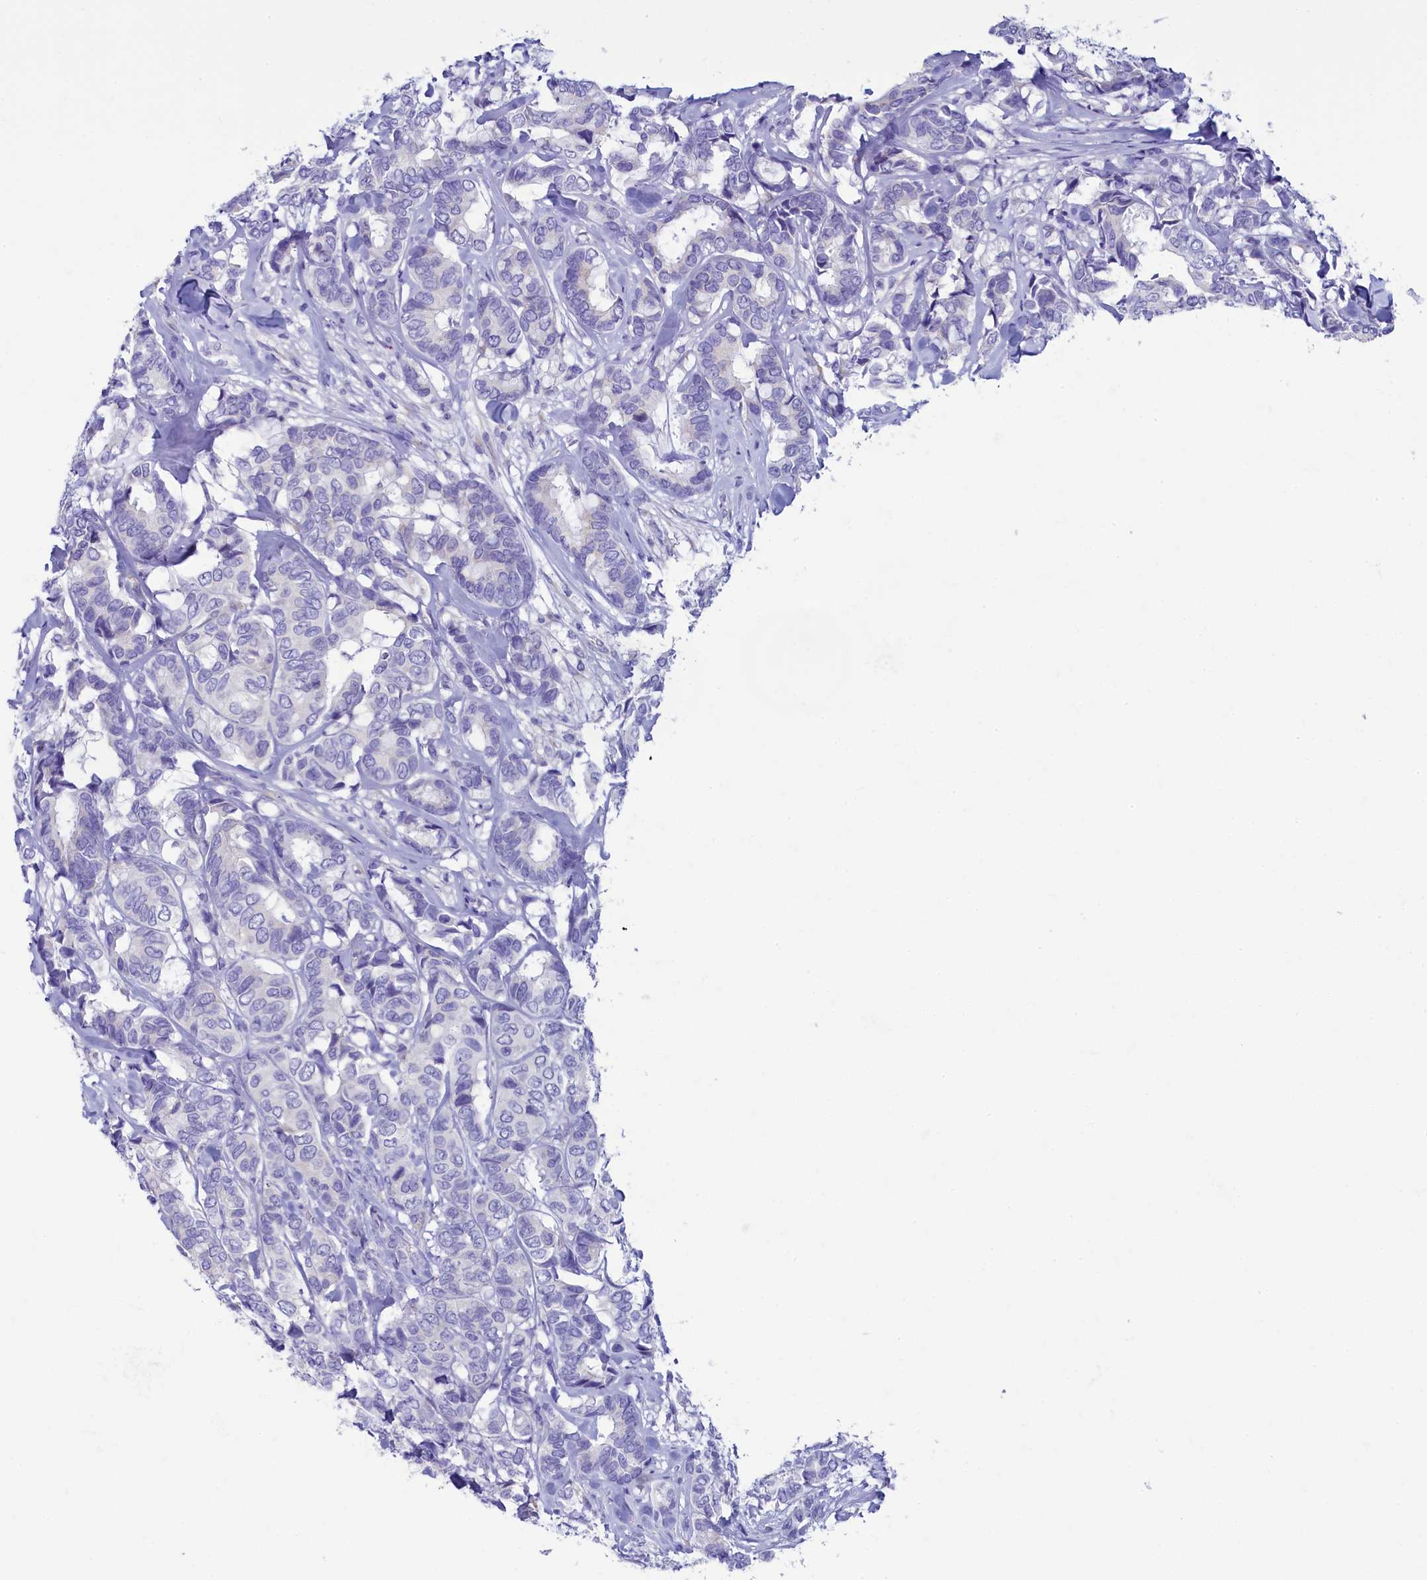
{"staining": {"intensity": "negative", "quantity": "none", "location": "none"}, "tissue": "breast cancer", "cell_type": "Tumor cells", "image_type": "cancer", "snomed": [{"axis": "morphology", "description": "Duct carcinoma"}, {"axis": "topography", "description": "Breast"}], "caption": "Immunohistochemistry histopathology image of human breast cancer (infiltrating ductal carcinoma) stained for a protein (brown), which exhibits no staining in tumor cells.", "gene": "SKA3", "patient": {"sex": "female", "age": 87}}